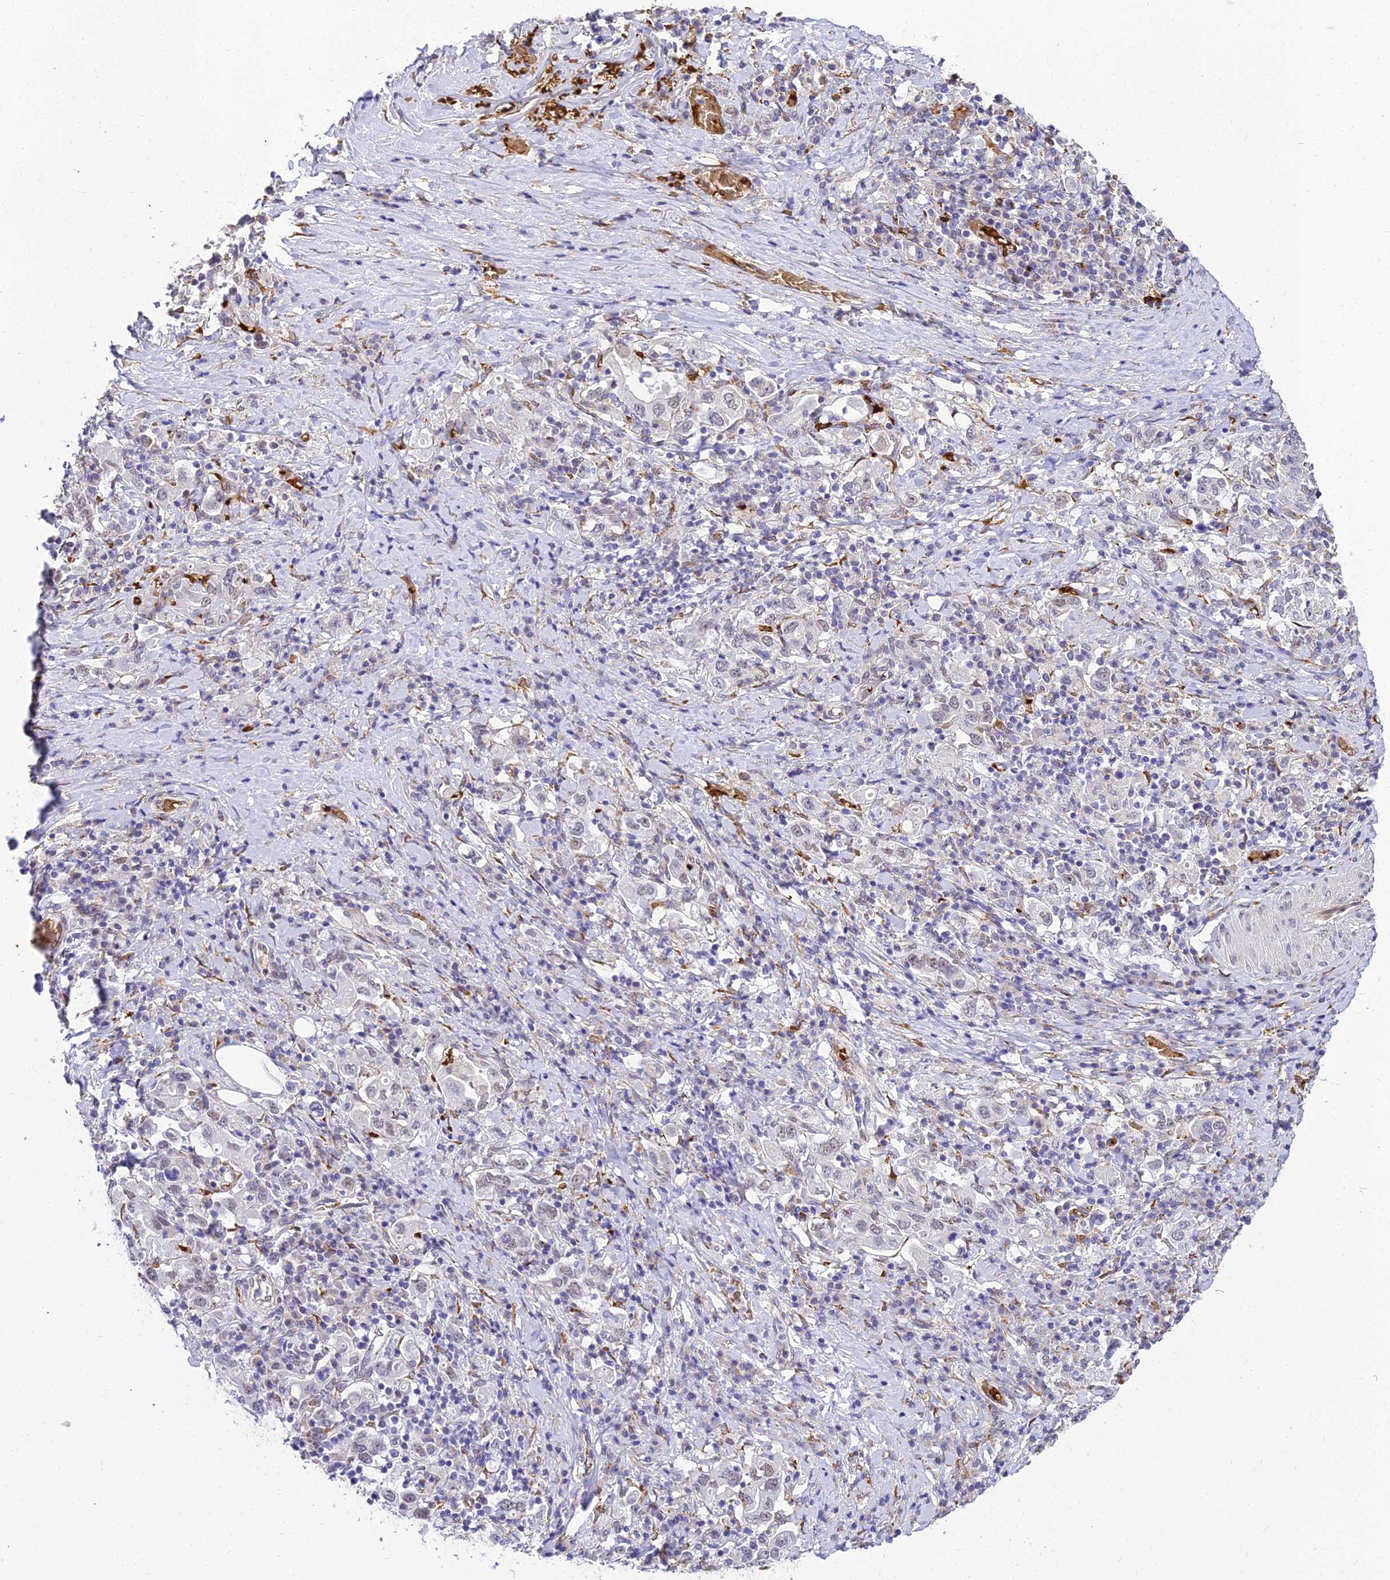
{"staining": {"intensity": "negative", "quantity": "none", "location": "none"}, "tissue": "stomach cancer", "cell_type": "Tumor cells", "image_type": "cancer", "snomed": [{"axis": "morphology", "description": "Adenocarcinoma, NOS"}, {"axis": "topography", "description": "Stomach, upper"}, {"axis": "topography", "description": "Stomach"}], "caption": "Immunohistochemistry (IHC) of stomach cancer (adenocarcinoma) displays no expression in tumor cells.", "gene": "BCL9", "patient": {"sex": "male", "age": 62}}